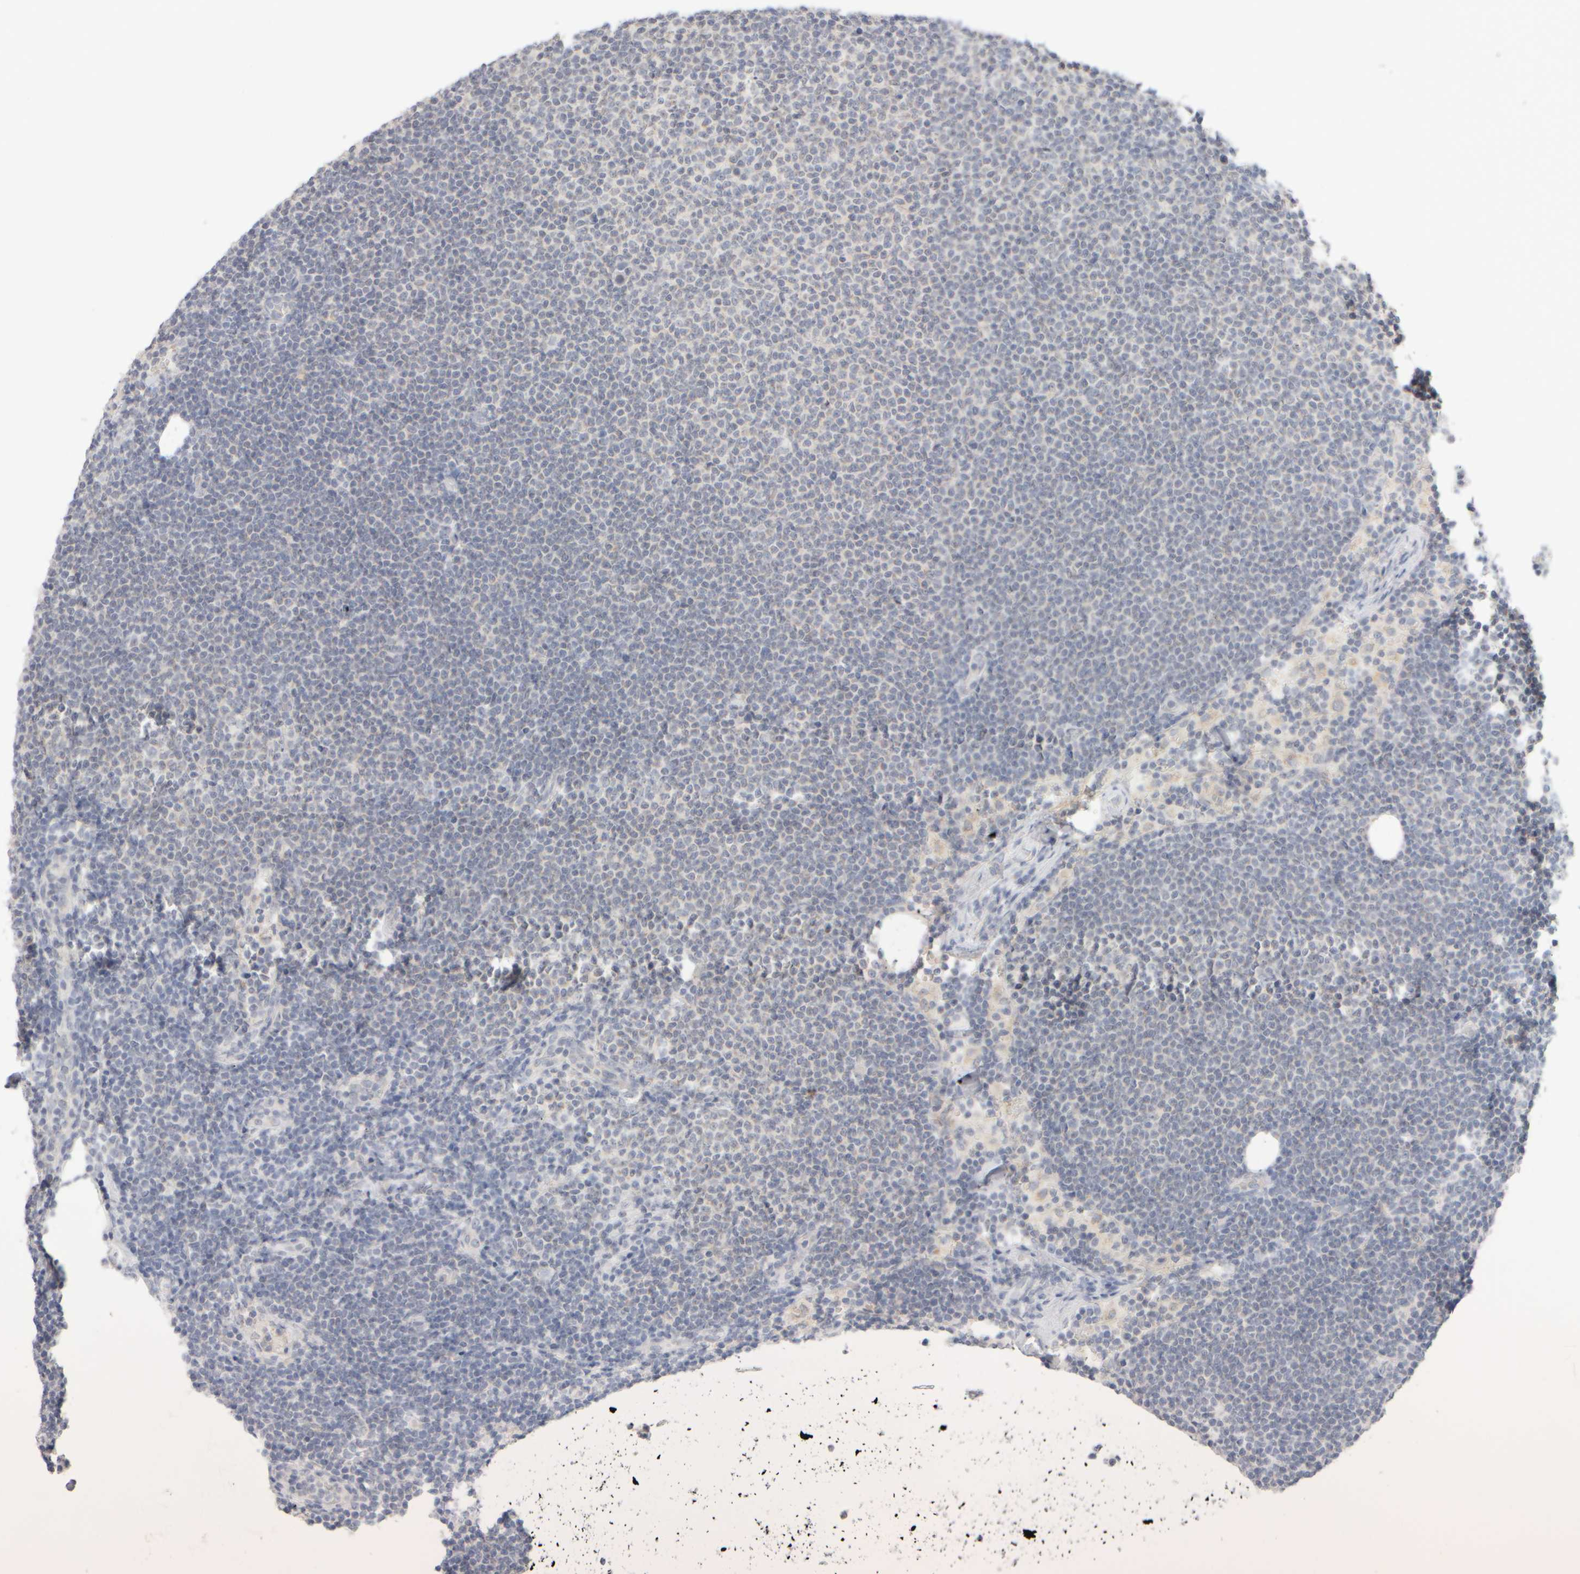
{"staining": {"intensity": "negative", "quantity": "none", "location": "none"}, "tissue": "lymphoma", "cell_type": "Tumor cells", "image_type": "cancer", "snomed": [{"axis": "morphology", "description": "Malignant lymphoma, non-Hodgkin's type, Low grade"}, {"axis": "topography", "description": "Lymph node"}], "caption": "The immunohistochemistry image has no significant positivity in tumor cells of lymphoma tissue. Nuclei are stained in blue.", "gene": "ZNF112", "patient": {"sex": "female", "age": 53}}